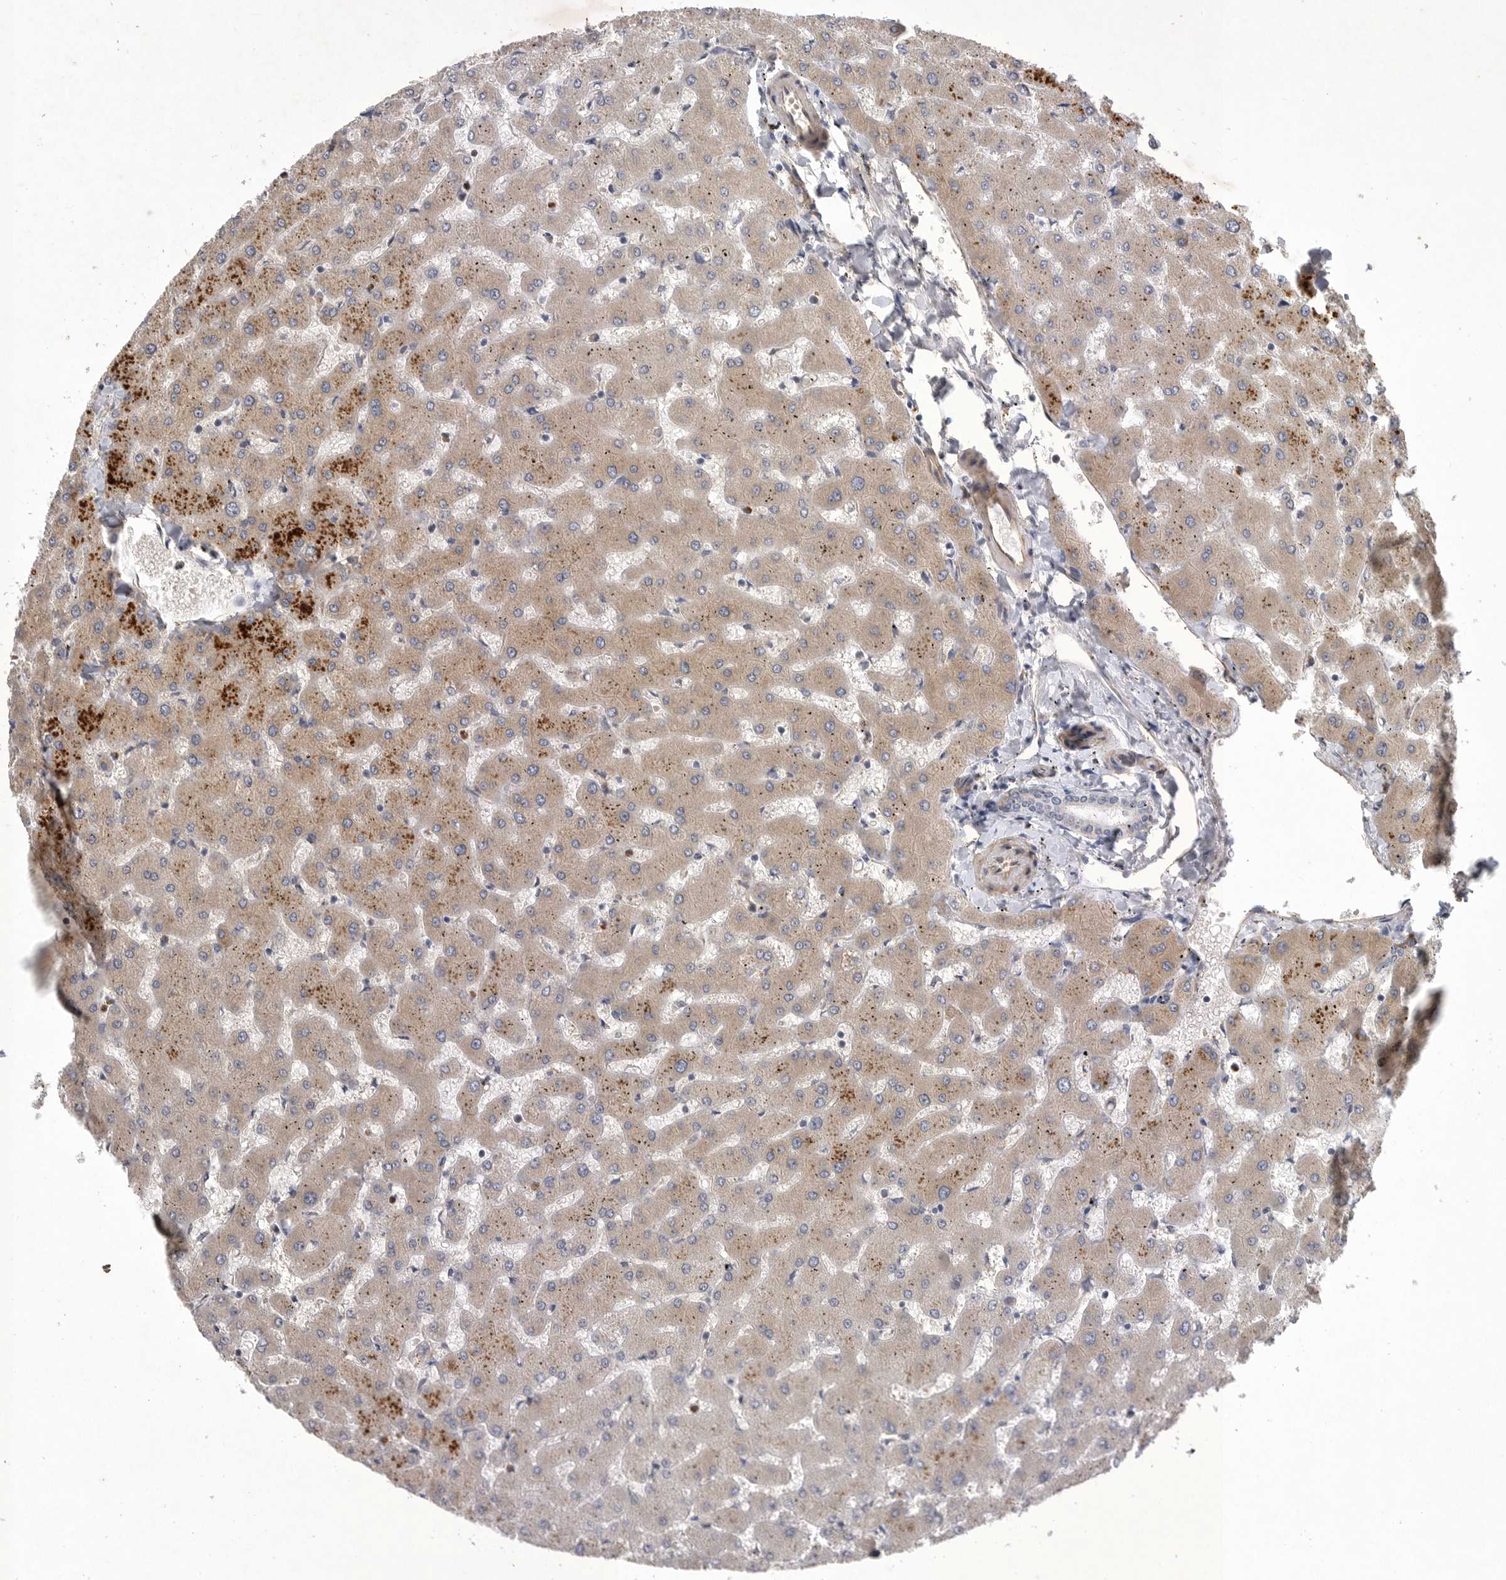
{"staining": {"intensity": "weak", "quantity": "25%-75%", "location": "cytoplasmic/membranous"}, "tissue": "liver", "cell_type": "Cholangiocytes", "image_type": "normal", "snomed": [{"axis": "morphology", "description": "Normal tissue, NOS"}, {"axis": "topography", "description": "Liver"}], "caption": "Liver stained for a protein shows weak cytoplasmic/membranous positivity in cholangiocytes.", "gene": "ANKFY1", "patient": {"sex": "female", "age": 63}}